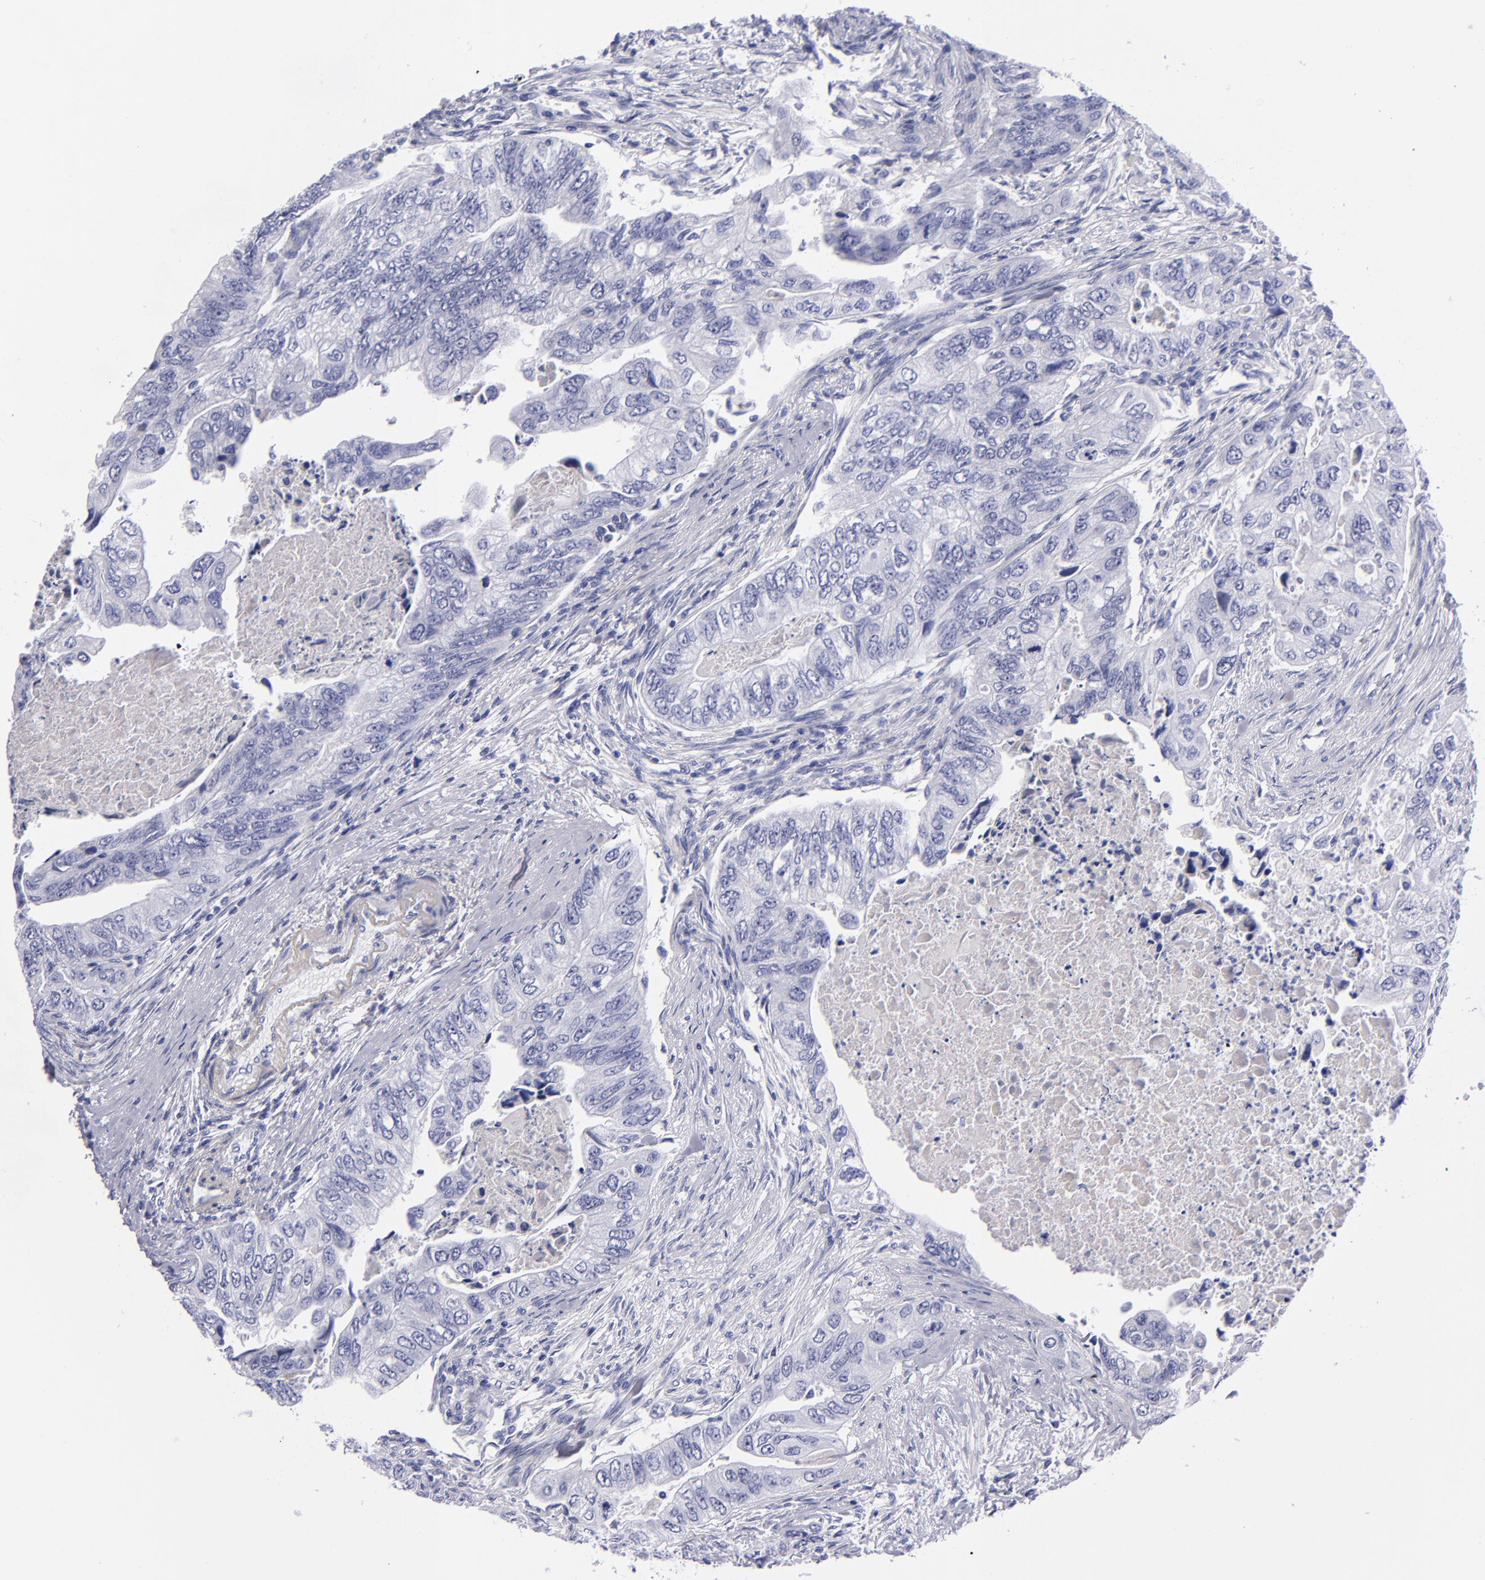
{"staining": {"intensity": "negative", "quantity": "none", "location": "none"}, "tissue": "colorectal cancer", "cell_type": "Tumor cells", "image_type": "cancer", "snomed": [{"axis": "morphology", "description": "Adenocarcinoma, NOS"}, {"axis": "topography", "description": "Colon"}], "caption": "Immunohistochemistry (IHC) histopathology image of colorectal cancer stained for a protein (brown), which exhibits no staining in tumor cells. (DAB IHC with hematoxylin counter stain).", "gene": "MCM7", "patient": {"sex": "female", "age": 11}}